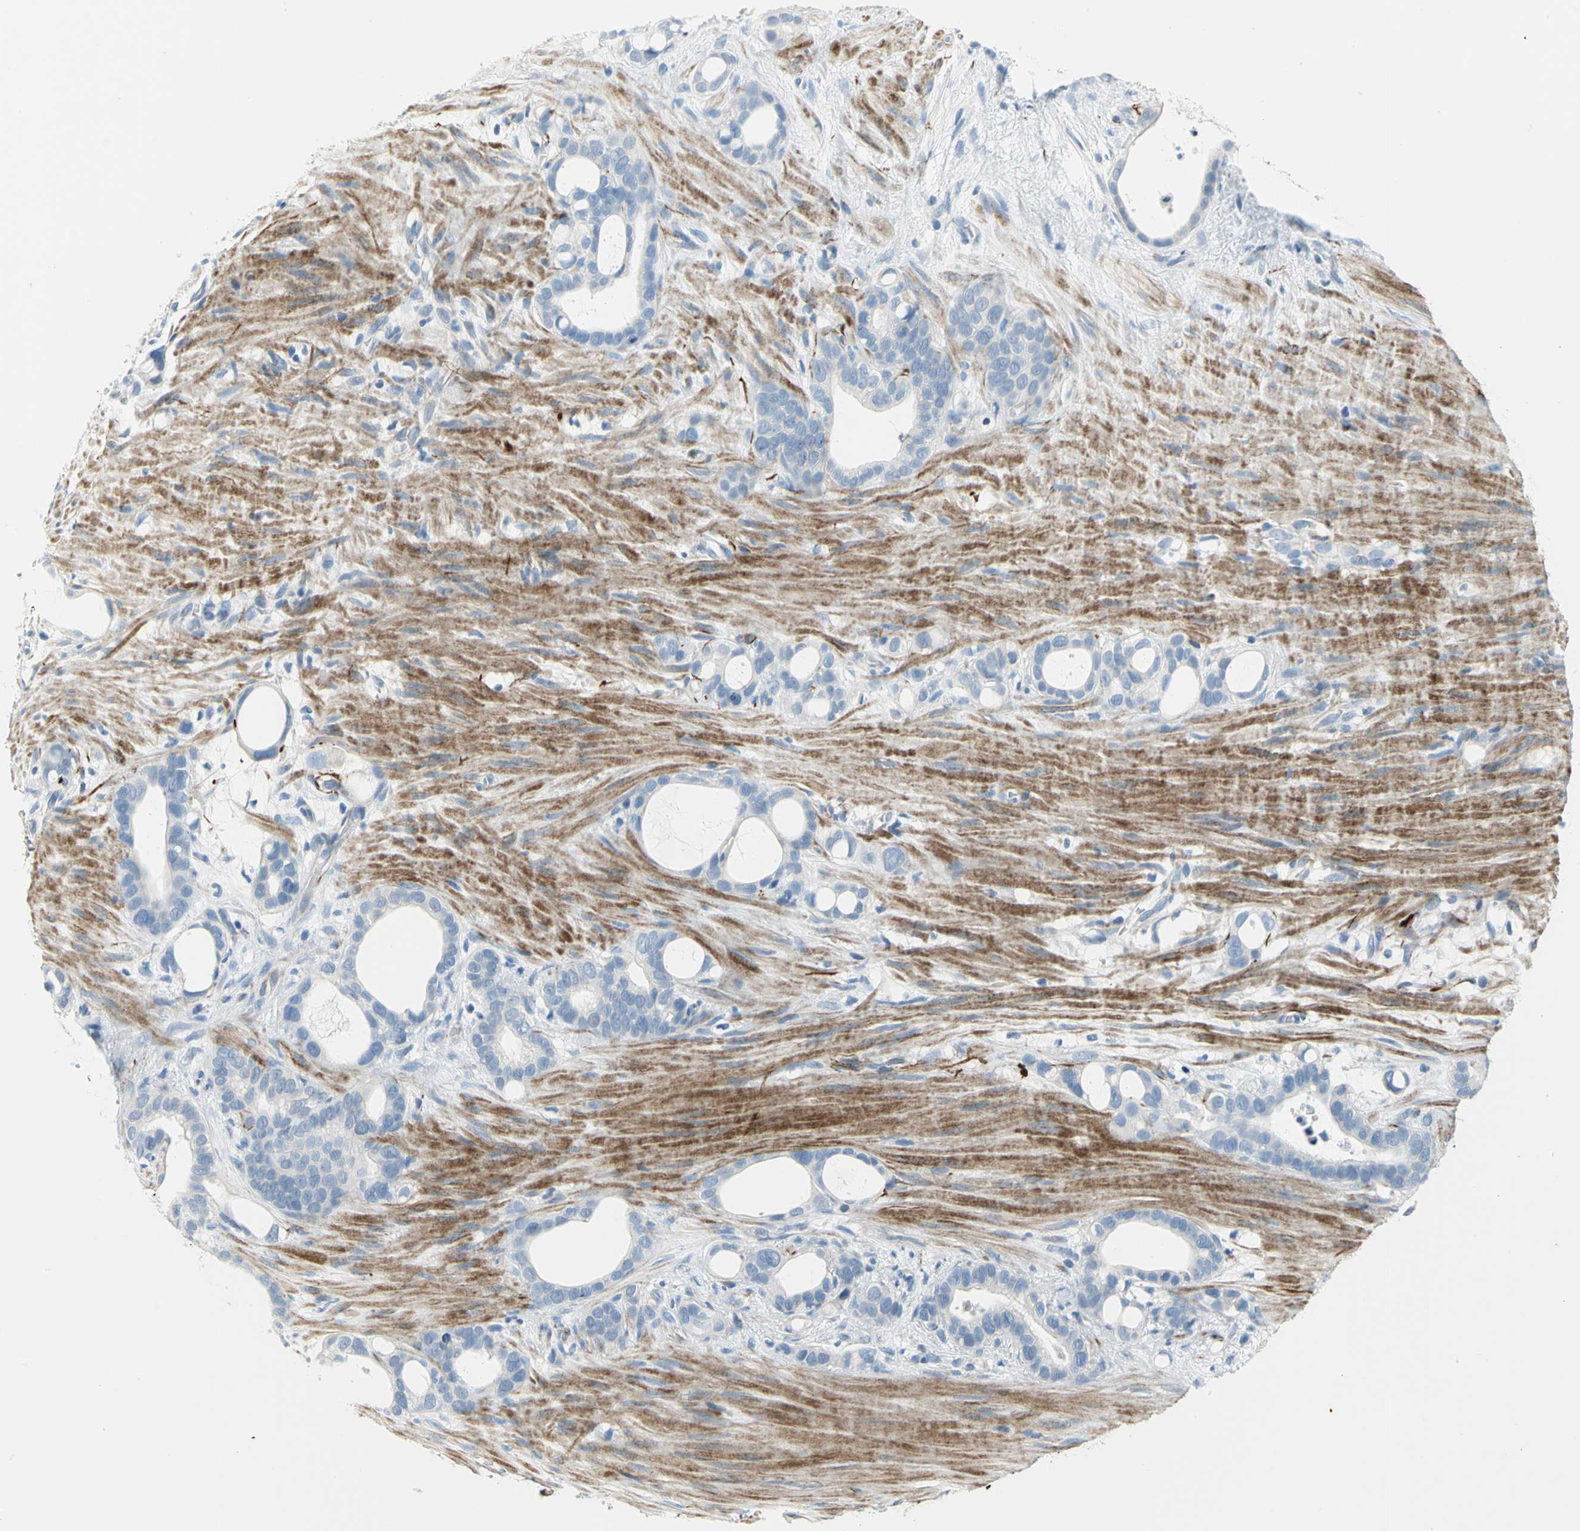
{"staining": {"intensity": "negative", "quantity": "none", "location": "none"}, "tissue": "stomach cancer", "cell_type": "Tumor cells", "image_type": "cancer", "snomed": [{"axis": "morphology", "description": "Adenocarcinoma, NOS"}, {"axis": "topography", "description": "Stomach"}], "caption": "An image of human stomach cancer is negative for staining in tumor cells. (DAB (3,3'-diaminobenzidine) immunohistochemistry, high magnification).", "gene": "ALOX15", "patient": {"sex": "female", "age": 75}}